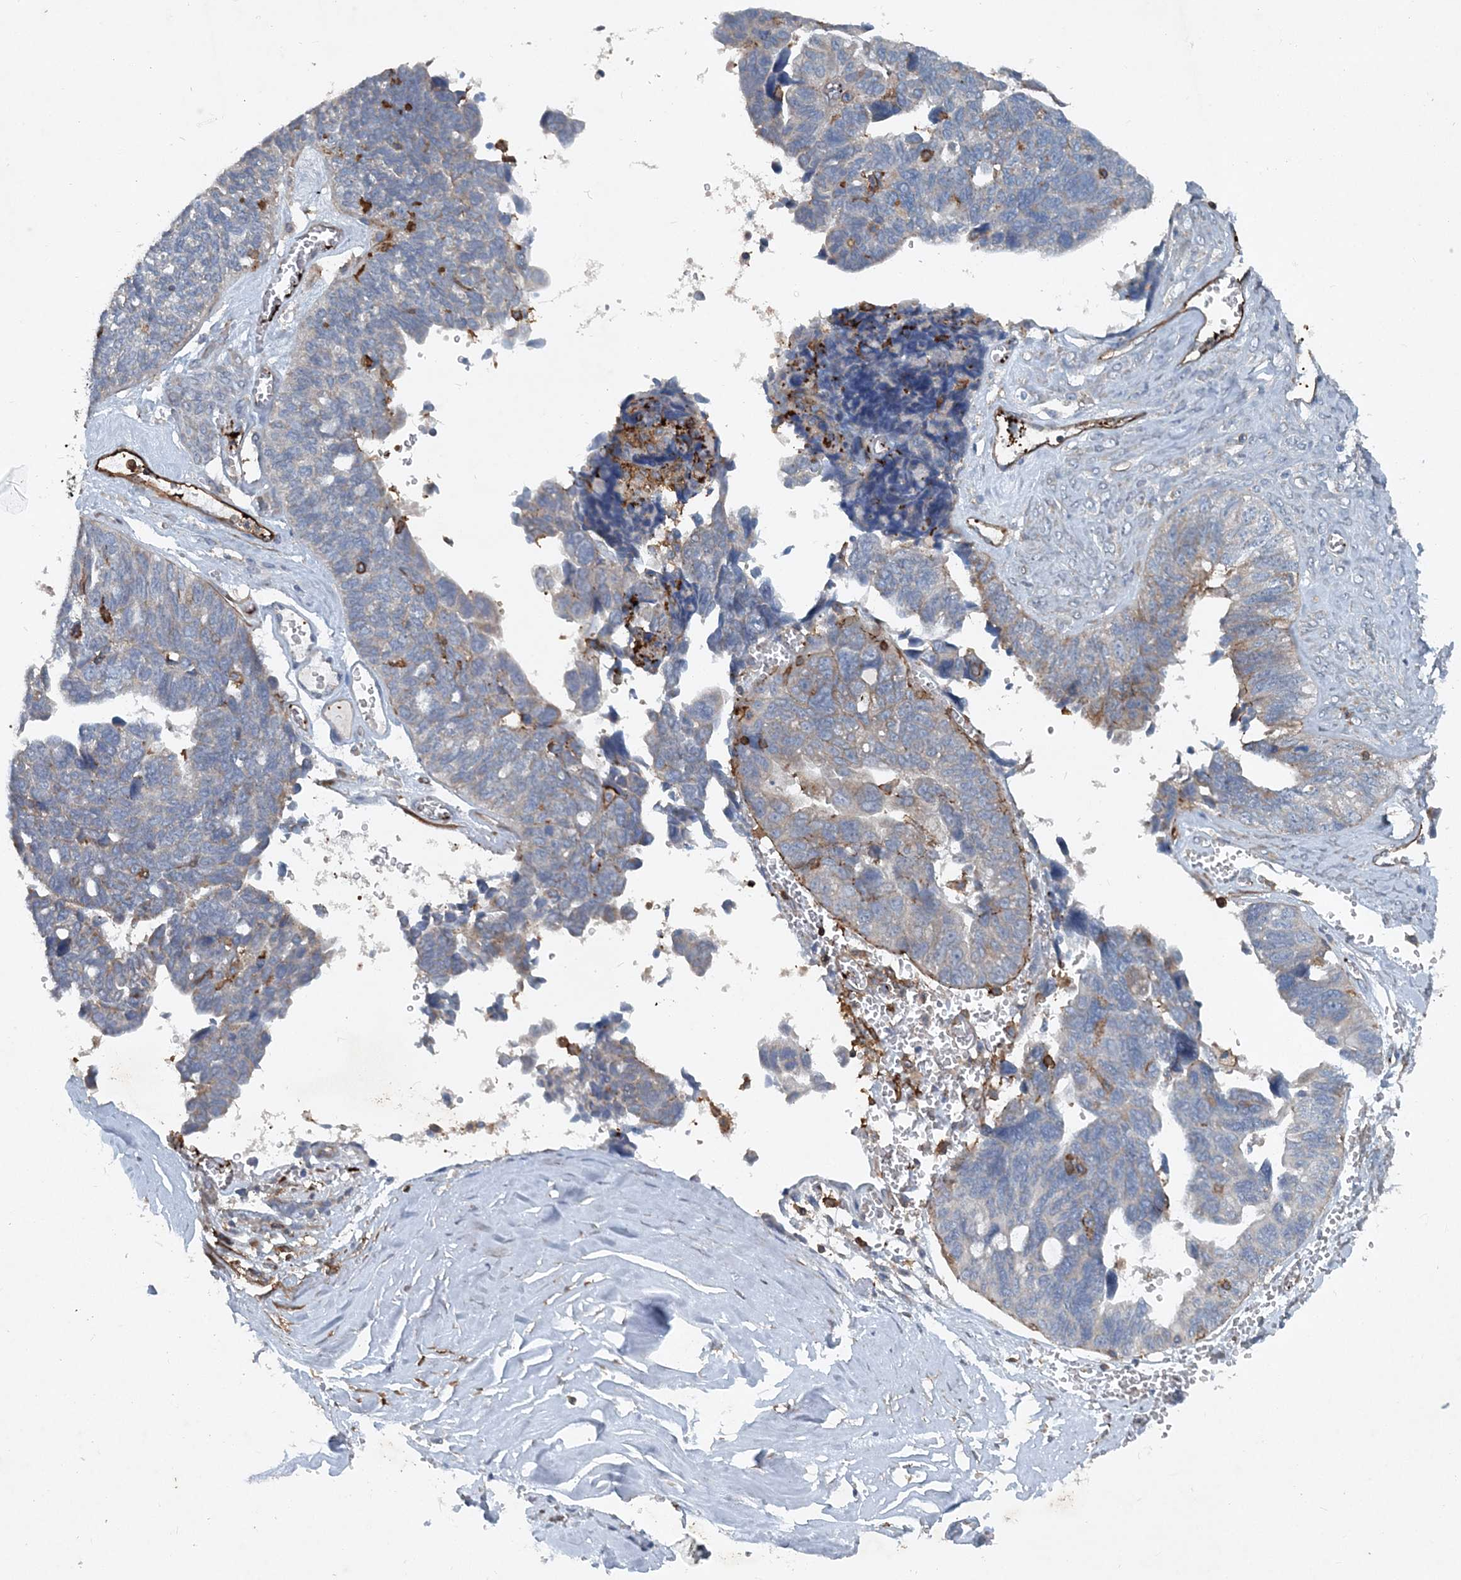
{"staining": {"intensity": "weak", "quantity": "<25%", "location": "cytoplasmic/membranous"}, "tissue": "ovarian cancer", "cell_type": "Tumor cells", "image_type": "cancer", "snomed": [{"axis": "morphology", "description": "Cystadenocarcinoma, serous, NOS"}, {"axis": "topography", "description": "Ovary"}], "caption": "The histopathology image demonstrates no significant staining in tumor cells of serous cystadenocarcinoma (ovarian). The staining was performed using DAB (3,3'-diaminobenzidine) to visualize the protein expression in brown, while the nuclei were stained in blue with hematoxylin (Magnification: 20x).", "gene": "DGUOK", "patient": {"sex": "female", "age": 79}}